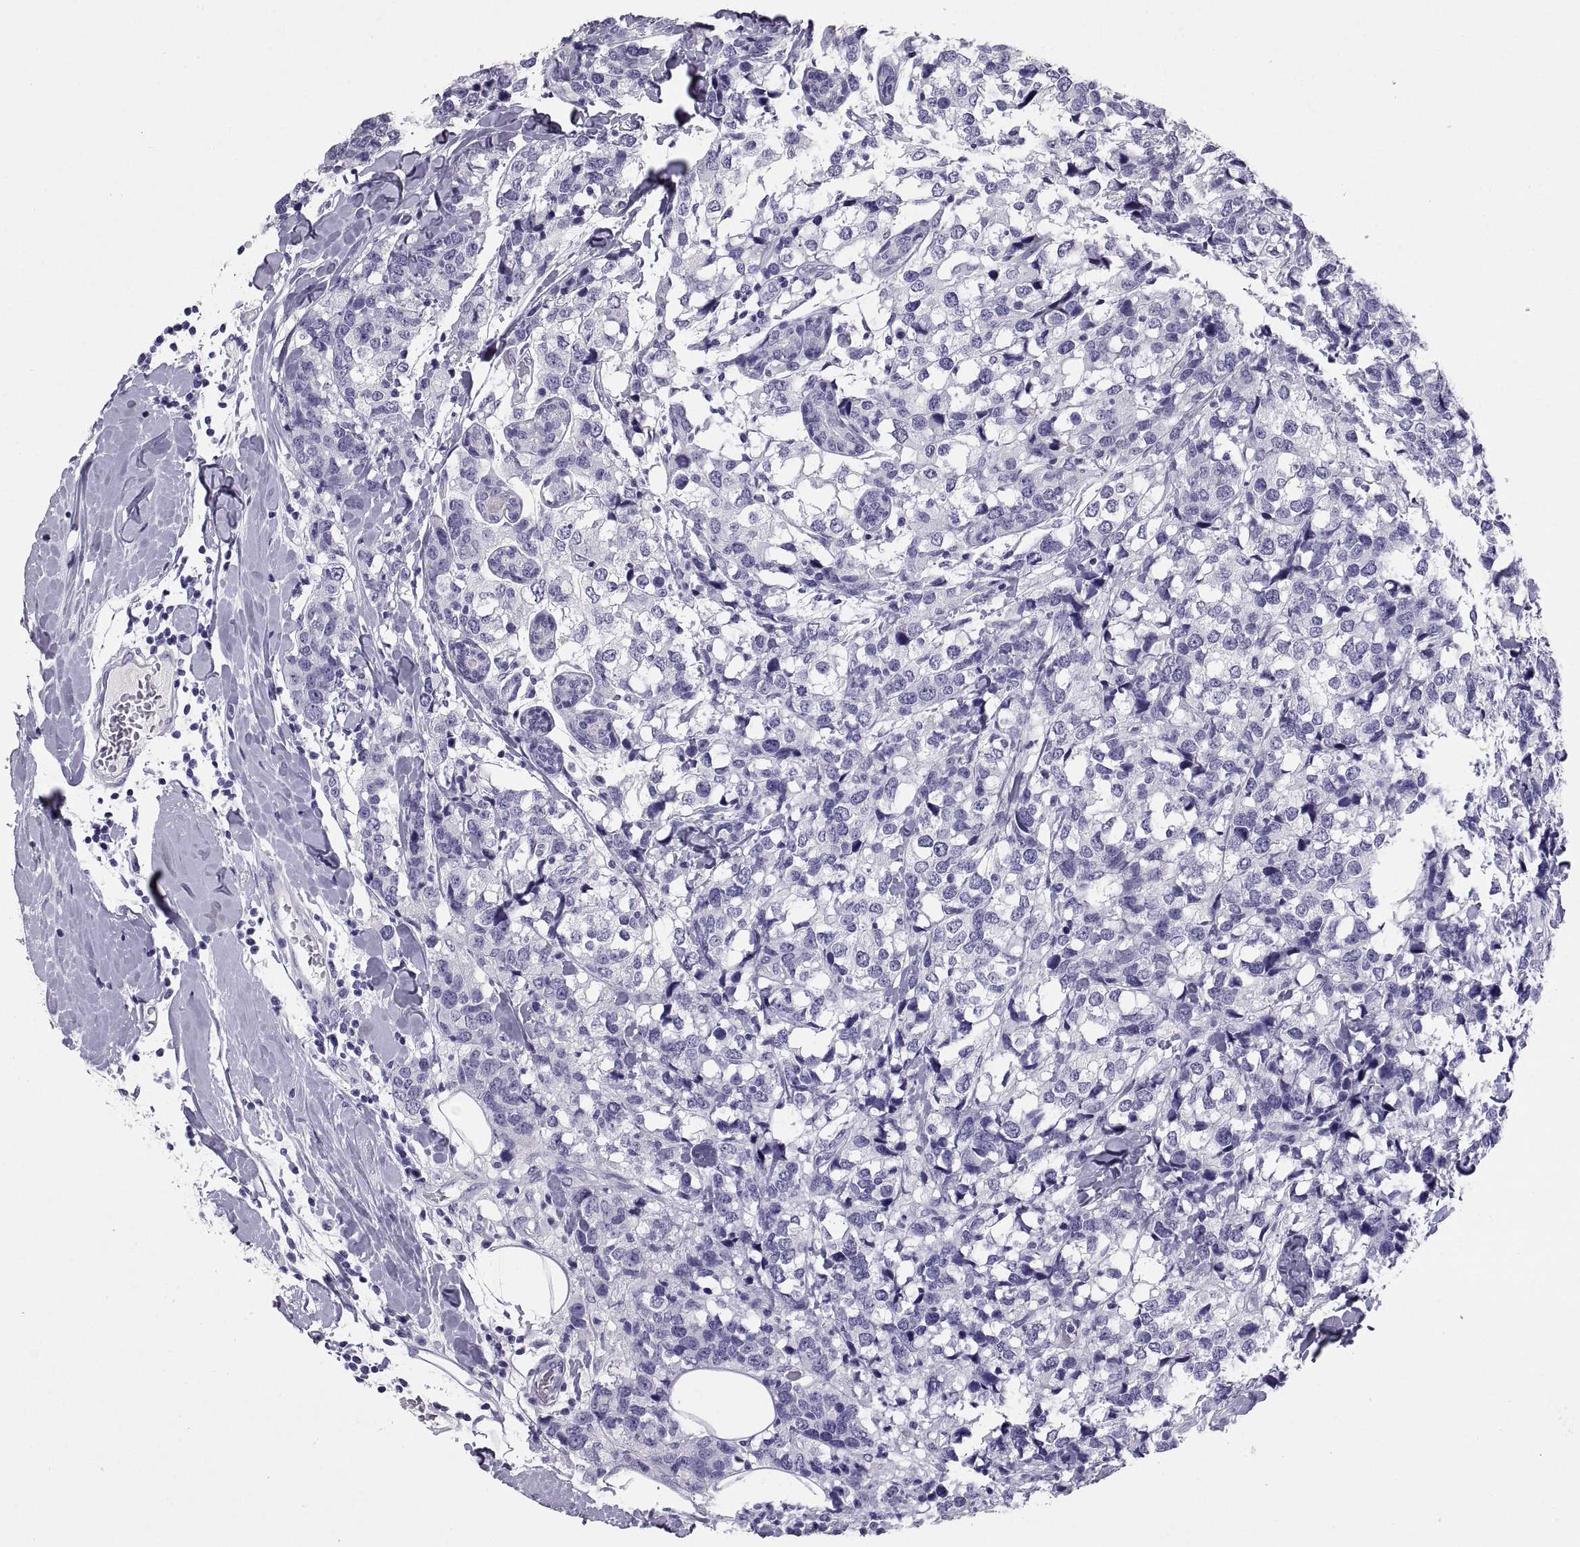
{"staining": {"intensity": "negative", "quantity": "none", "location": "none"}, "tissue": "breast cancer", "cell_type": "Tumor cells", "image_type": "cancer", "snomed": [{"axis": "morphology", "description": "Lobular carcinoma"}, {"axis": "topography", "description": "Breast"}], "caption": "Human breast lobular carcinoma stained for a protein using immunohistochemistry (IHC) shows no expression in tumor cells.", "gene": "RGS20", "patient": {"sex": "female", "age": 59}}